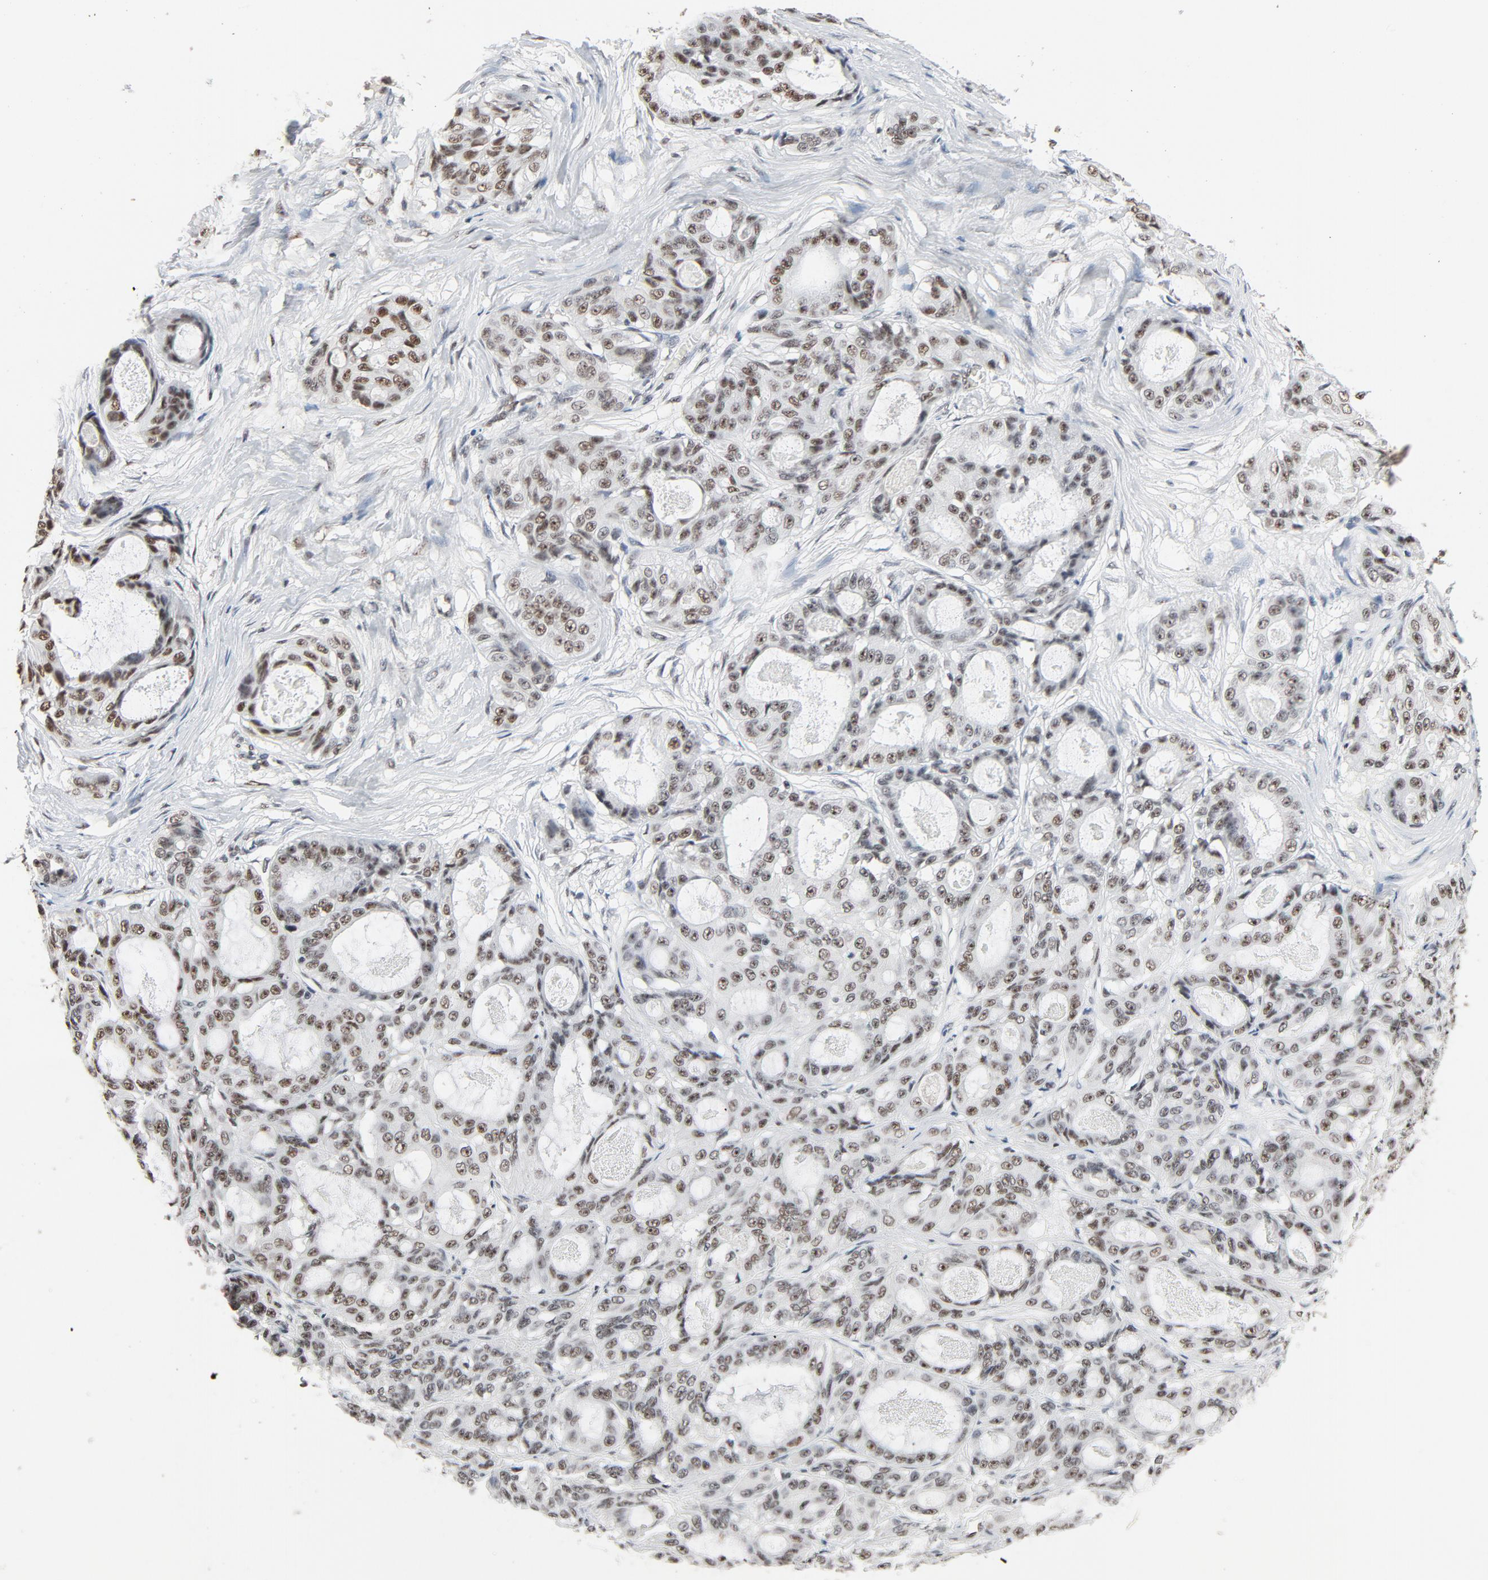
{"staining": {"intensity": "moderate", "quantity": ">75%", "location": "nuclear"}, "tissue": "ovarian cancer", "cell_type": "Tumor cells", "image_type": "cancer", "snomed": [{"axis": "morphology", "description": "Carcinoma, endometroid"}, {"axis": "topography", "description": "Ovary"}], "caption": "Ovarian endometroid carcinoma tissue exhibits moderate nuclear positivity in about >75% of tumor cells Immunohistochemistry (ihc) stains the protein of interest in brown and the nuclei are stained blue.", "gene": "MRE11", "patient": {"sex": "female", "age": 61}}